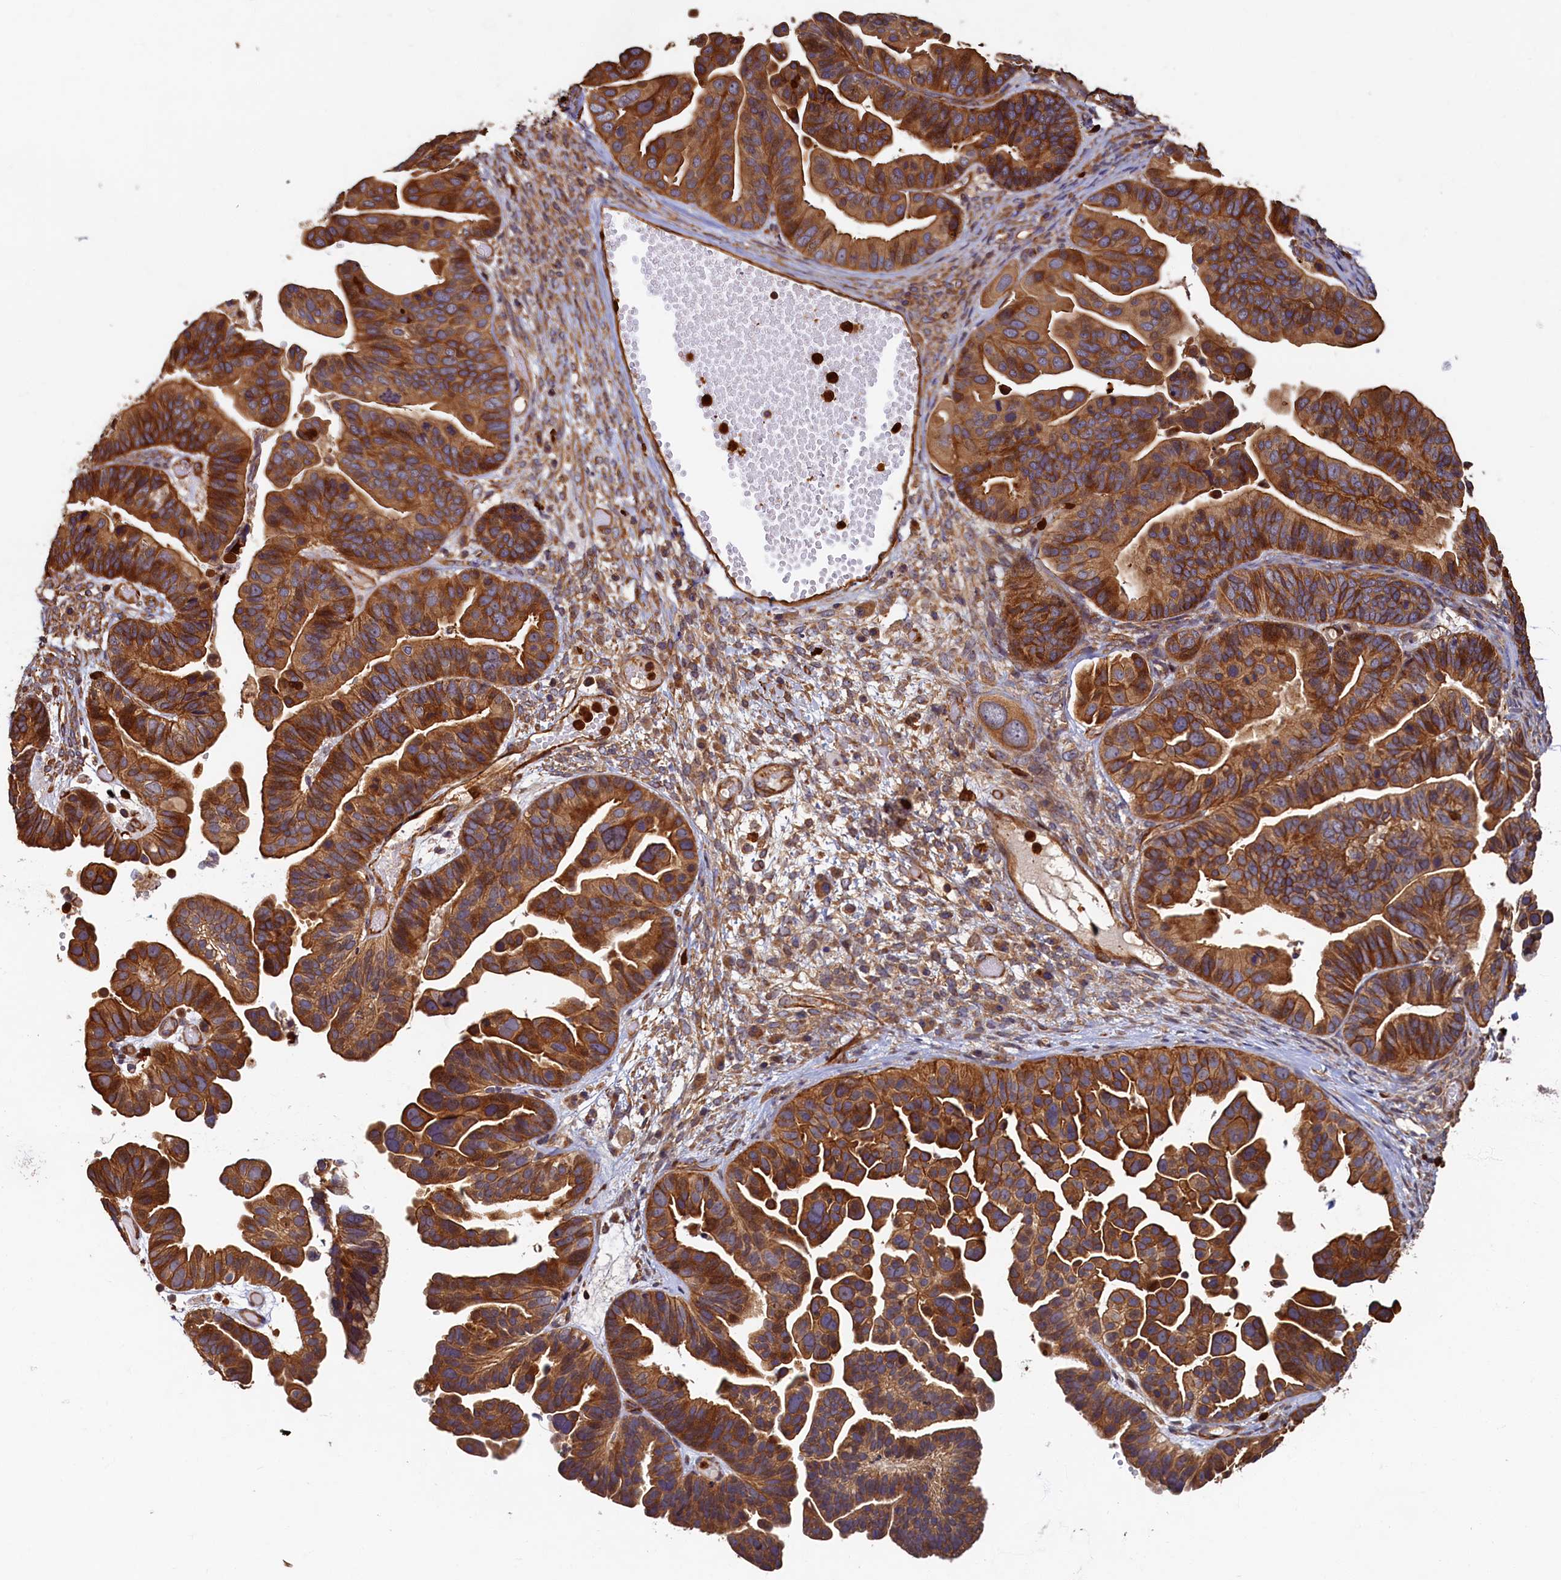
{"staining": {"intensity": "moderate", "quantity": ">75%", "location": "cytoplasmic/membranous"}, "tissue": "ovarian cancer", "cell_type": "Tumor cells", "image_type": "cancer", "snomed": [{"axis": "morphology", "description": "Cystadenocarcinoma, serous, NOS"}, {"axis": "topography", "description": "Ovary"}], "caption": "This is an image of immunohistochemistry staining of ovarian serous cystadenocarcinoma, which shows moderate expression in the cytoplasmic/membranous of tumor cells.", "gene": "CCDC102B", "patient": {"sex": "female", "age": 56}}